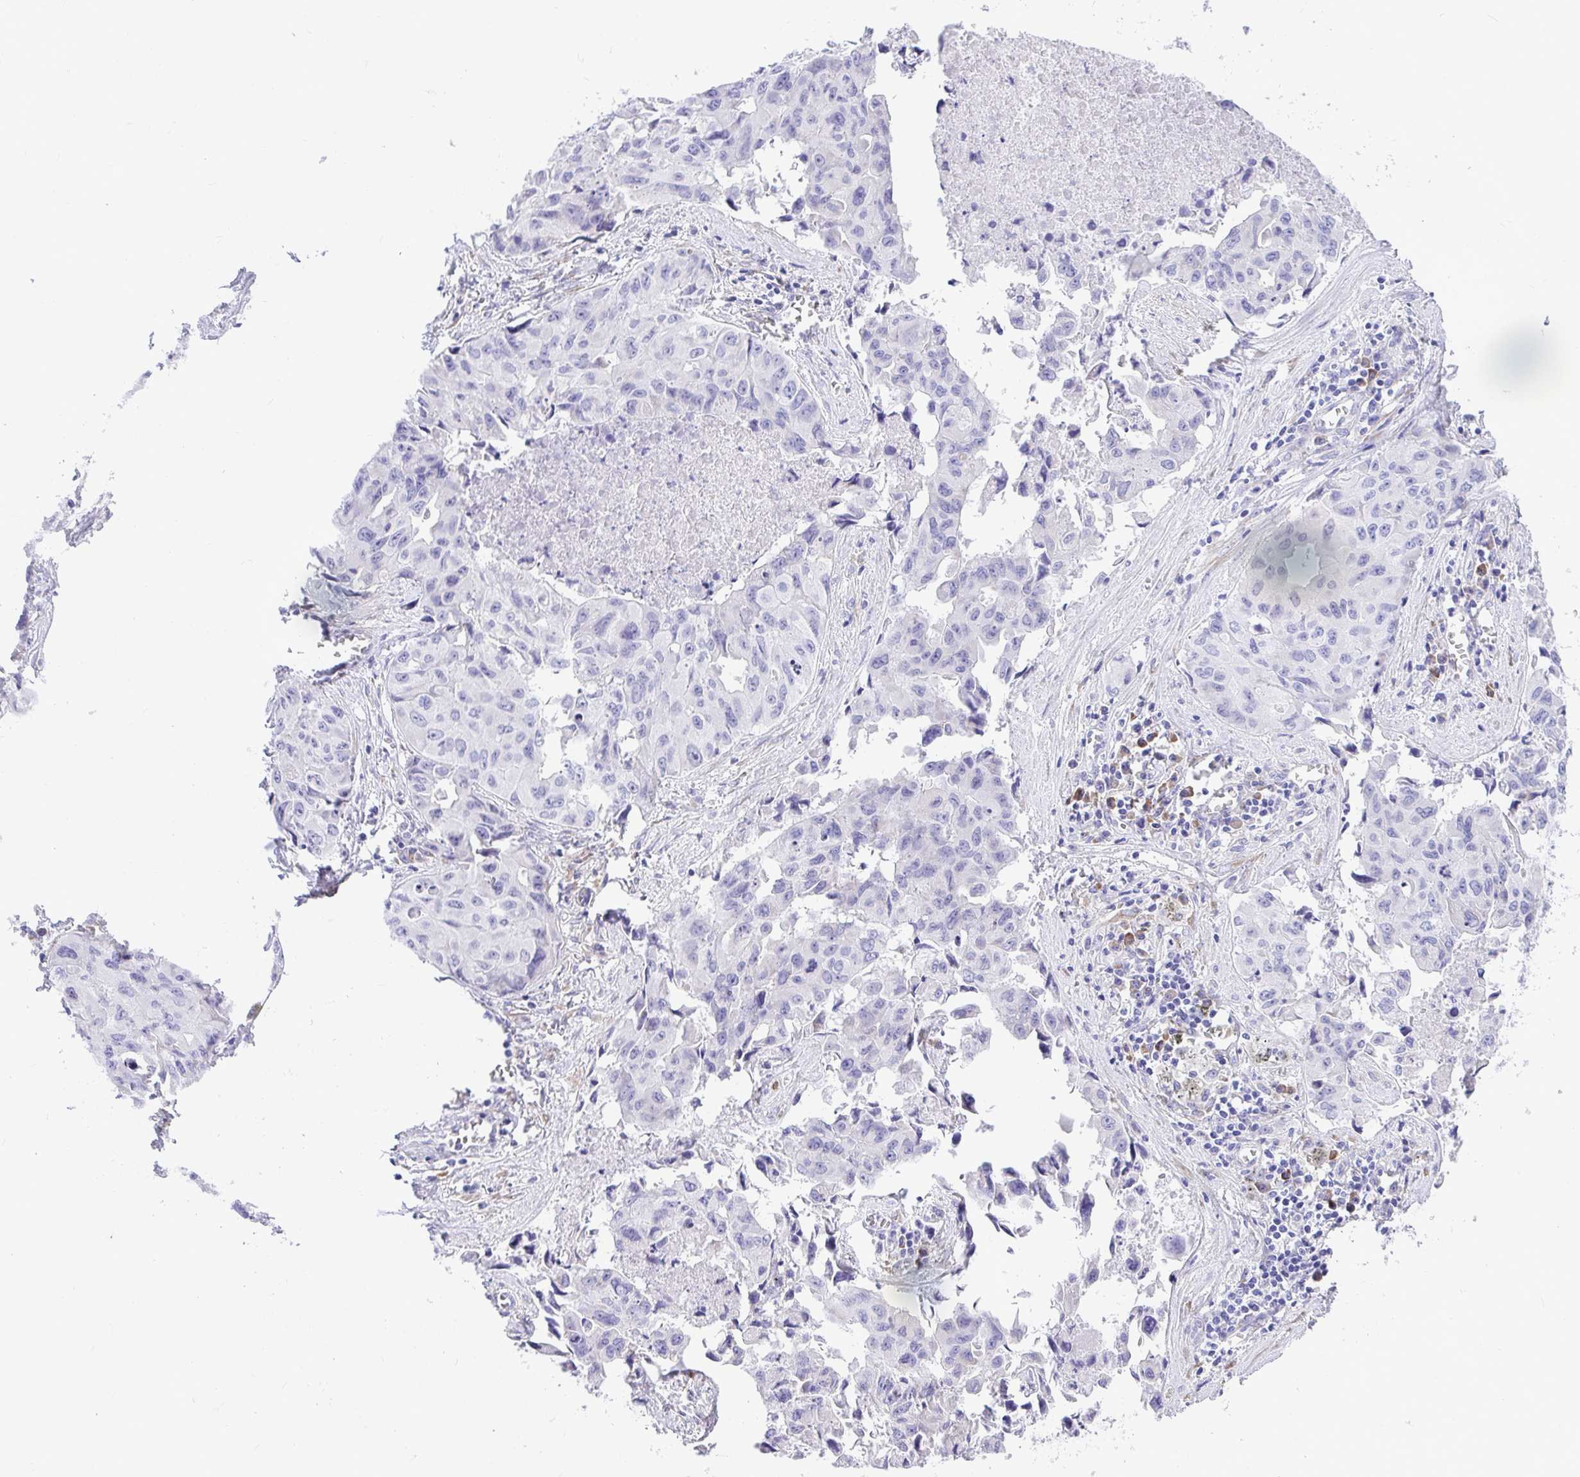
{"staining": {"intensity": "negative", "quantity": "none", "location": "none"}, "tissue": "lung cancer", "cell_type": "Tumor cells", "image_type": "cancer", "snomed": [{"axis": "morphology", "description": "Adenocarcinoma, NOS"}, {"axis": "topography", "description": "Lymph node"}, {"axis": "topography", "description": "Lung"}], "caption": "There is no significant staining in tumor cells of adenocarcinoma (lung).", "gene": "ADRA2C", "patient": {"sex": "male", "age": 64}}